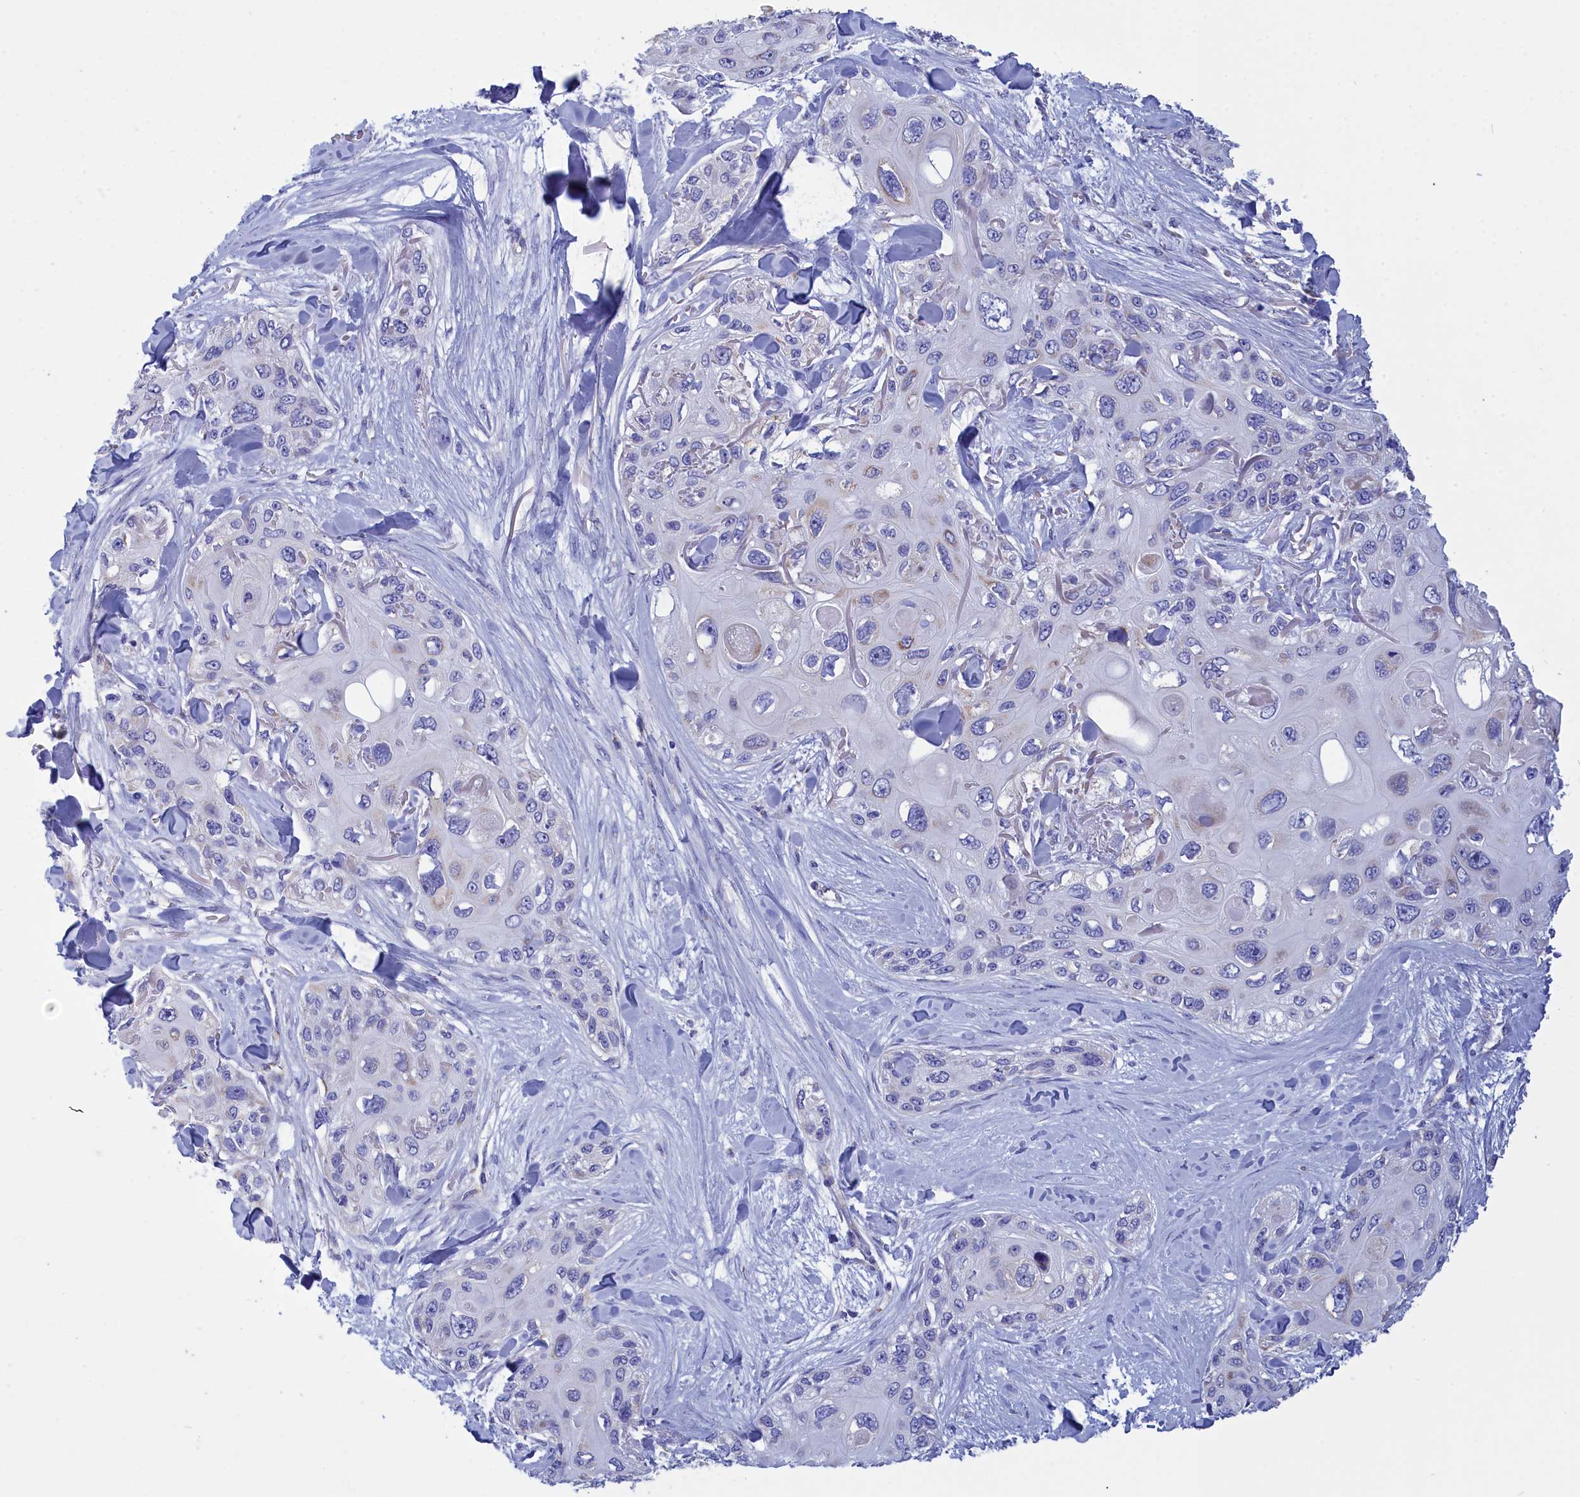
{"staining": {"intensity": "moderate", "quantity": "<25%", "location": "cytoplasmic/membranous"}, "tissue": "skin cancer", "cell_type": "Tumor cells", "image_type": "cancer", "snomed": [{"axis": "morphology", "description": "Normal tissue, NOS"}, {"axis": "morphology", "description": "Squamous cell carcinoma, NOS"}, {"axis": "topography", "description": "Skin"}], "caption": "Immunohistochemical staining of squamous cell carcinoma (skin) exhibits low levels of moderate cytoplasmic/membranous protein positivity in about <25% of tumor cells.", "gene": "CCRL2", "patient": {"sex": "male", "age": 72}}